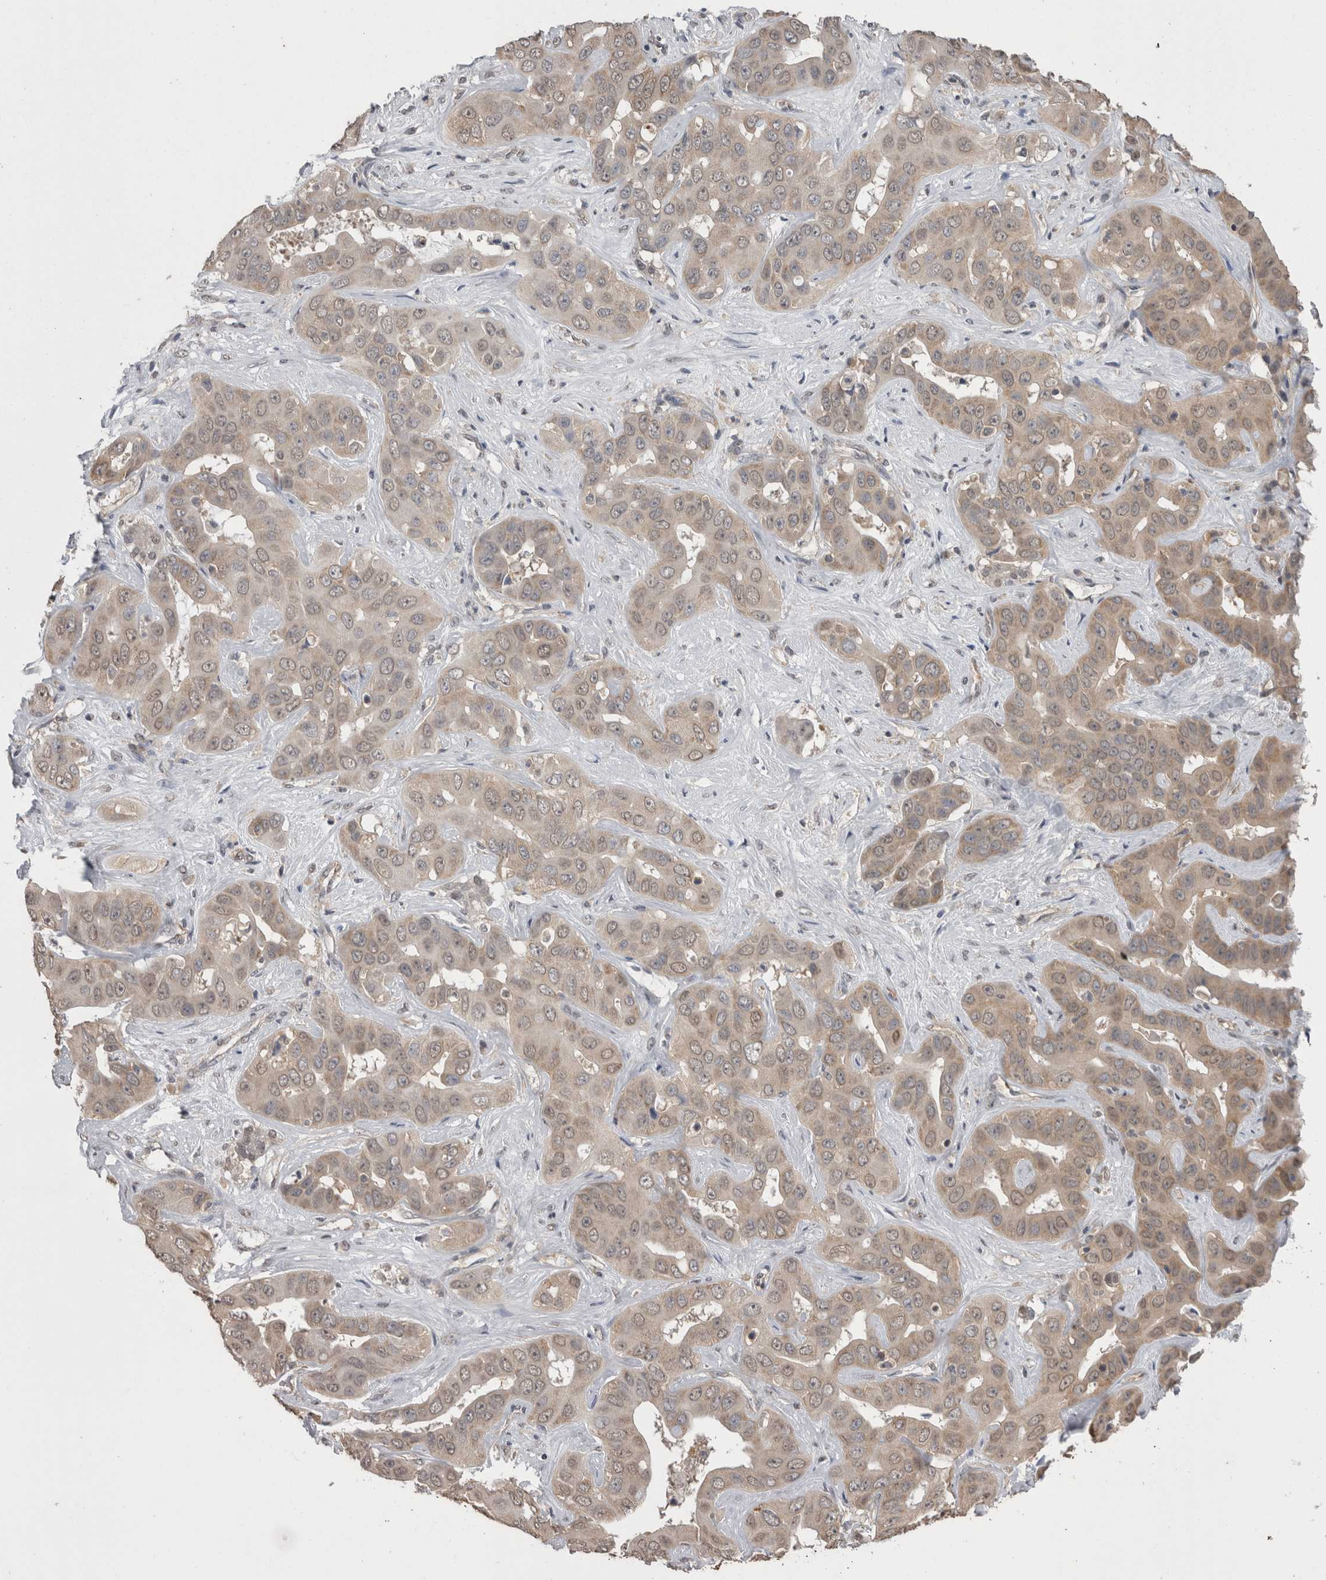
{"staining": {"intensity": "weak", "quantity": ">75%", "location": "cytoplasmic/membranous"}, "tissue": "liver cancer", "cell_type": "Tumor cells", "image_type": "cancer", "snomed": [{"axis": "morphology", "description": "Cholangiocarcinoma"}, {"axis": "topography", "description": "Liver"}], "caption": "Protein positivity by IHC displays weak cytoplasmic/membranous expression in approximately >75% of tumor cells in liver cholangiocarcinoma.", "gene": "DDX6", "patient": {"sex": "female", "age": 52}}